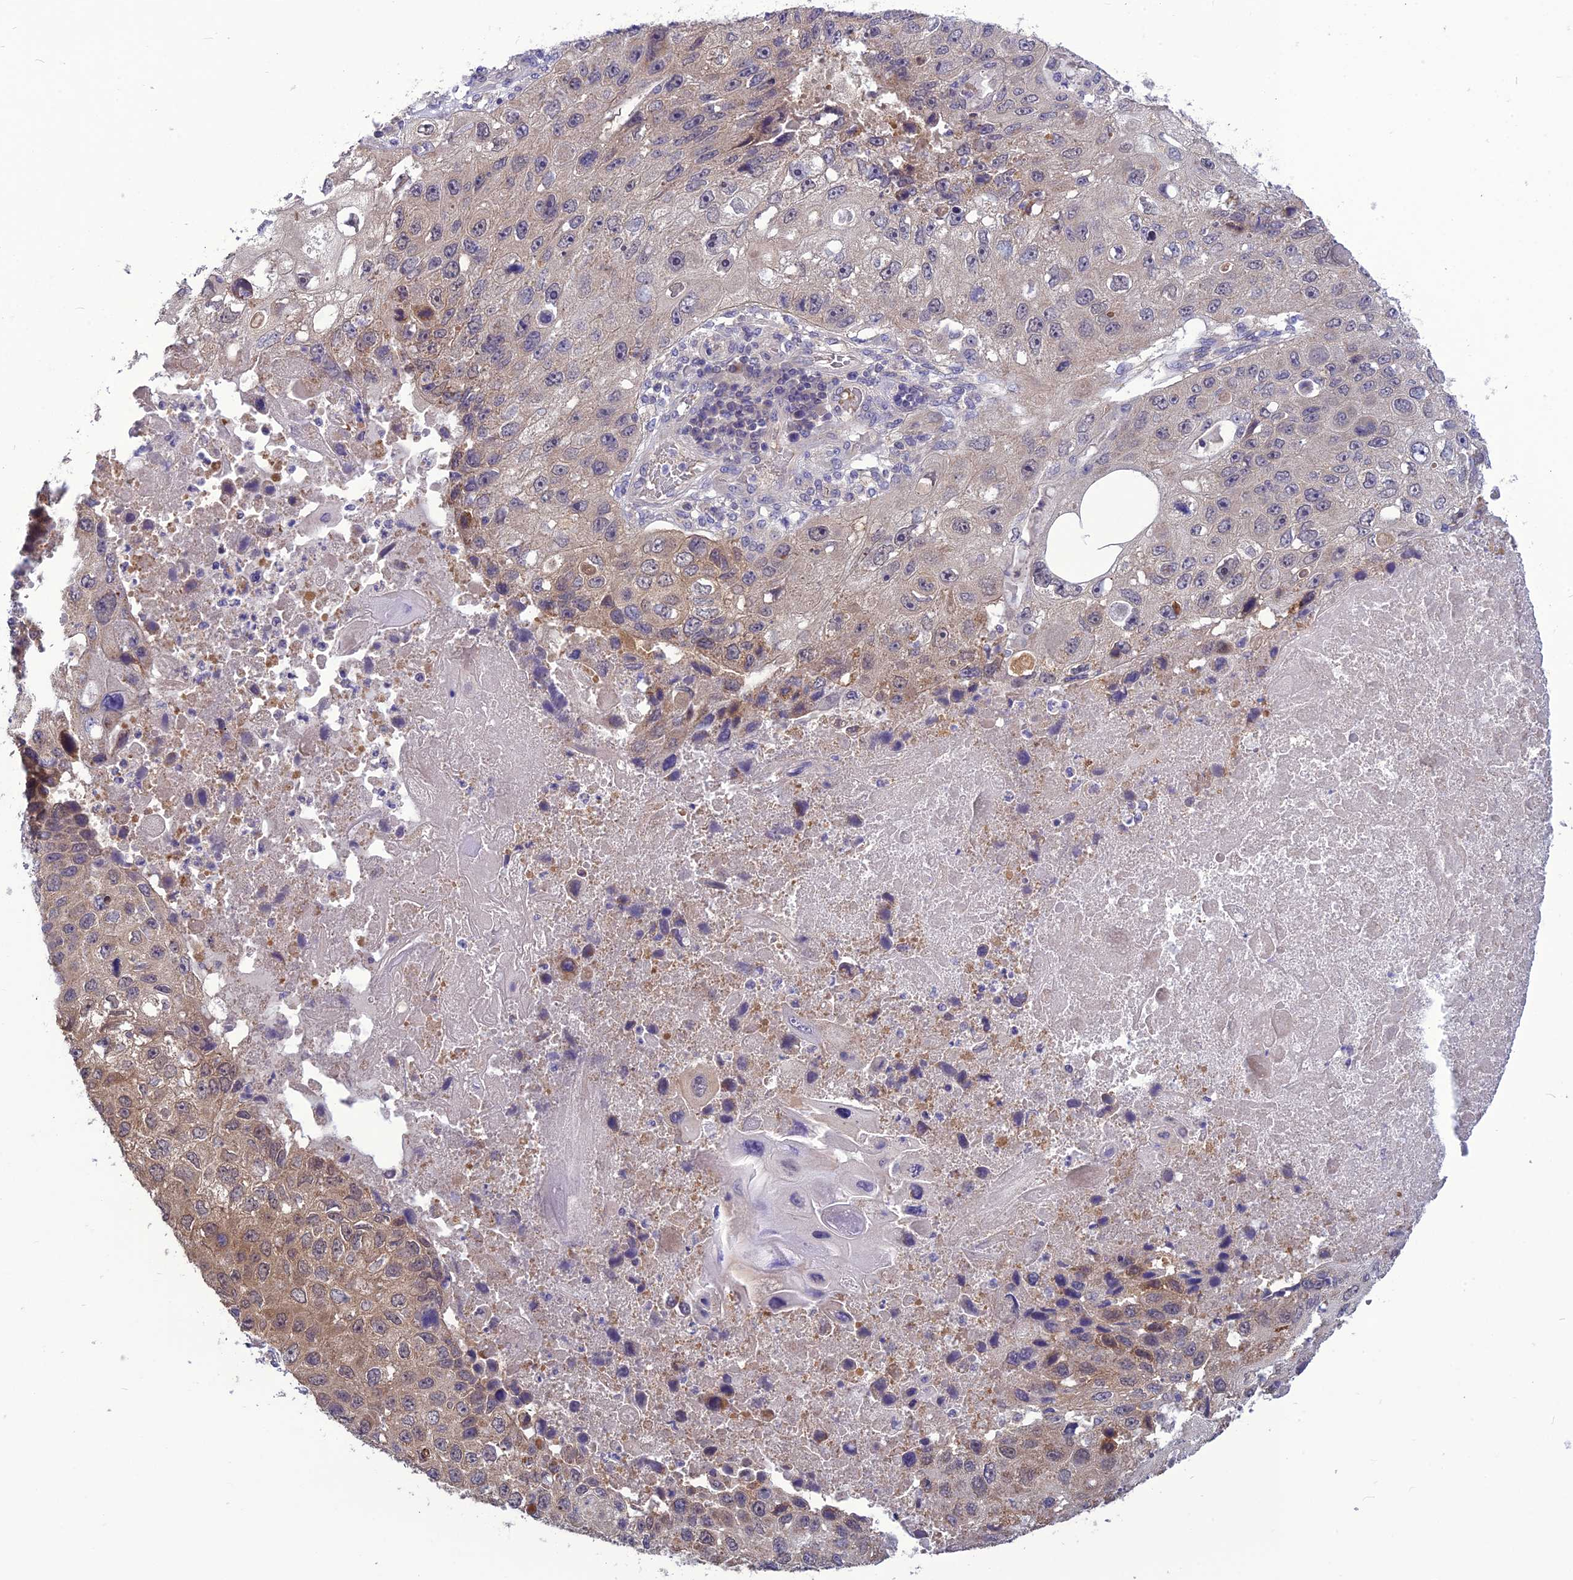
{"staining": {"intensity": "weak", "quantity": "25%-75%", "location": "cytoplasmic/membranous"}, "tissue": "lung cancer", "cell_type": "Tumor cells", "image_type": "cancer", "snomed": [{"axis": "morphology", "description": "Squamous cell carcinoma, NOS"}, {"axis": "topography", "description": "Lung"}], "caption": "Immunohistochemistry micrograph of neoplastic tissue: lung cancer stained using immunohistochemistry (IHC) displays low levels of weak protein expression localized specifically in the cytoplasmic/membranous of tumor cells, appearing as a cytoplasmic/membranous brown color.", "gene": "PSMF1", "patient": {"sex": "male", "age": 61}}